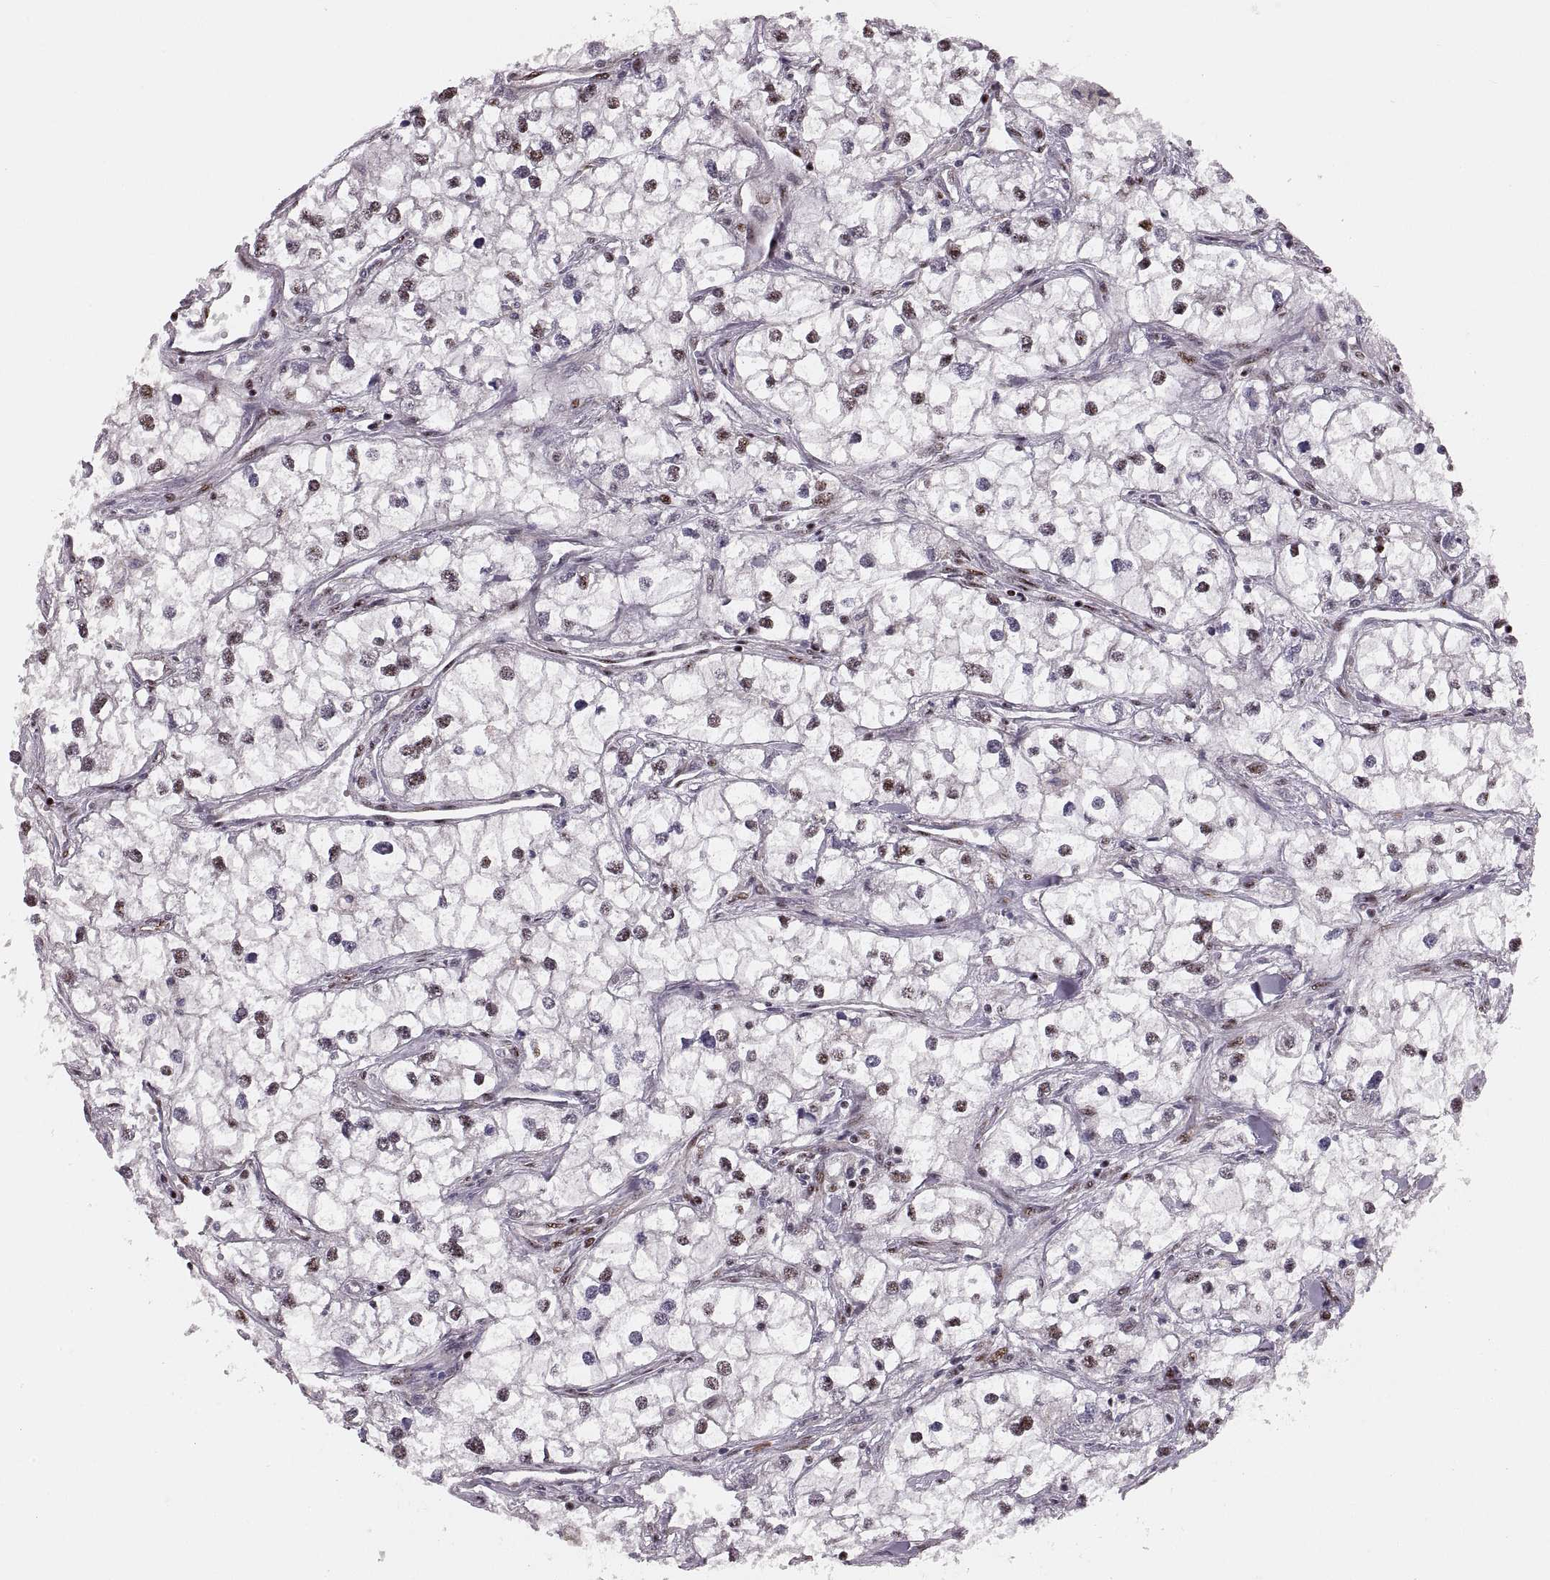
{"staining": {"intensity": "moderate", "quantity": "25%-75%", "location": "nuclear"}, "tissue": "renal cancer", "cell_type": "Tumor cells", "image_type": "cancer", "snomed": [{"axis": "morphology", "description": "Adenocarcinoma, NOS"}, {"axis": "topography", "description": "Kidney"}], "caption": "Renal adenocarcinoma stained with a brown dye reveals moderate nuclear positive positivity in about 25%-75% of tumor cells.", "gene": "ZCCHC17", "patient": {"sex": "male", "age": 59}}